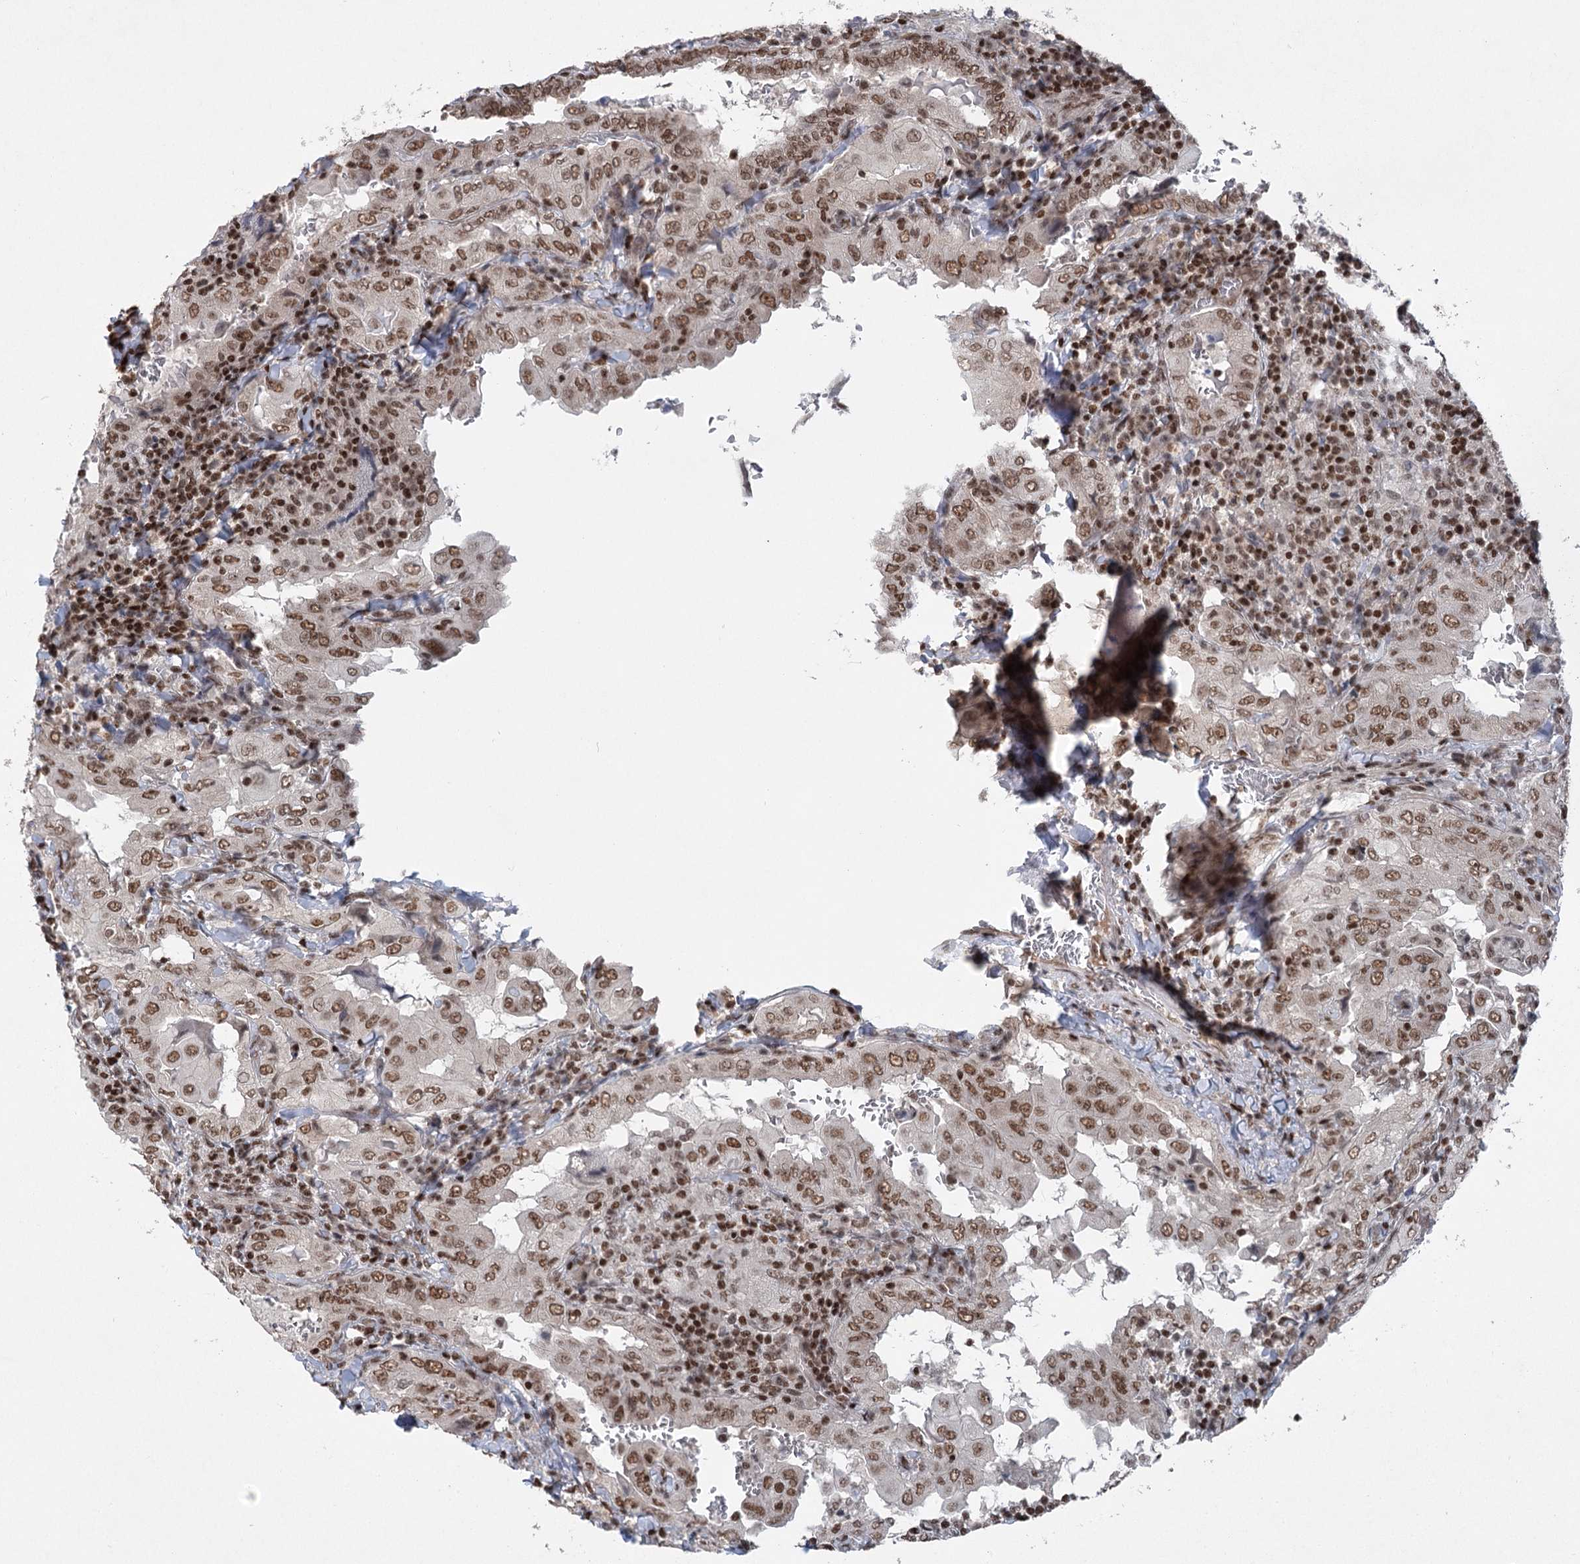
{"staining": {"intensity": "strong", "quantity": ">75%", "location": "nuclear"}, "tissue": "thyroid cancer", "cell_type": "Tumor cells", "image_type": "cancer", "snomed": [{"axis": "morphology", "description": "Papillary adenocarcinoma, NOS"}, {"axis": "topography", "description": "Thyroid gland"}], "caption": "The image shows a brown stain indicating the presence of a protein in the nuclear of tumor cells in thyroid cancer.", "gene": "CGGBP1", "patient": {"sex": "female", "age": 72}}